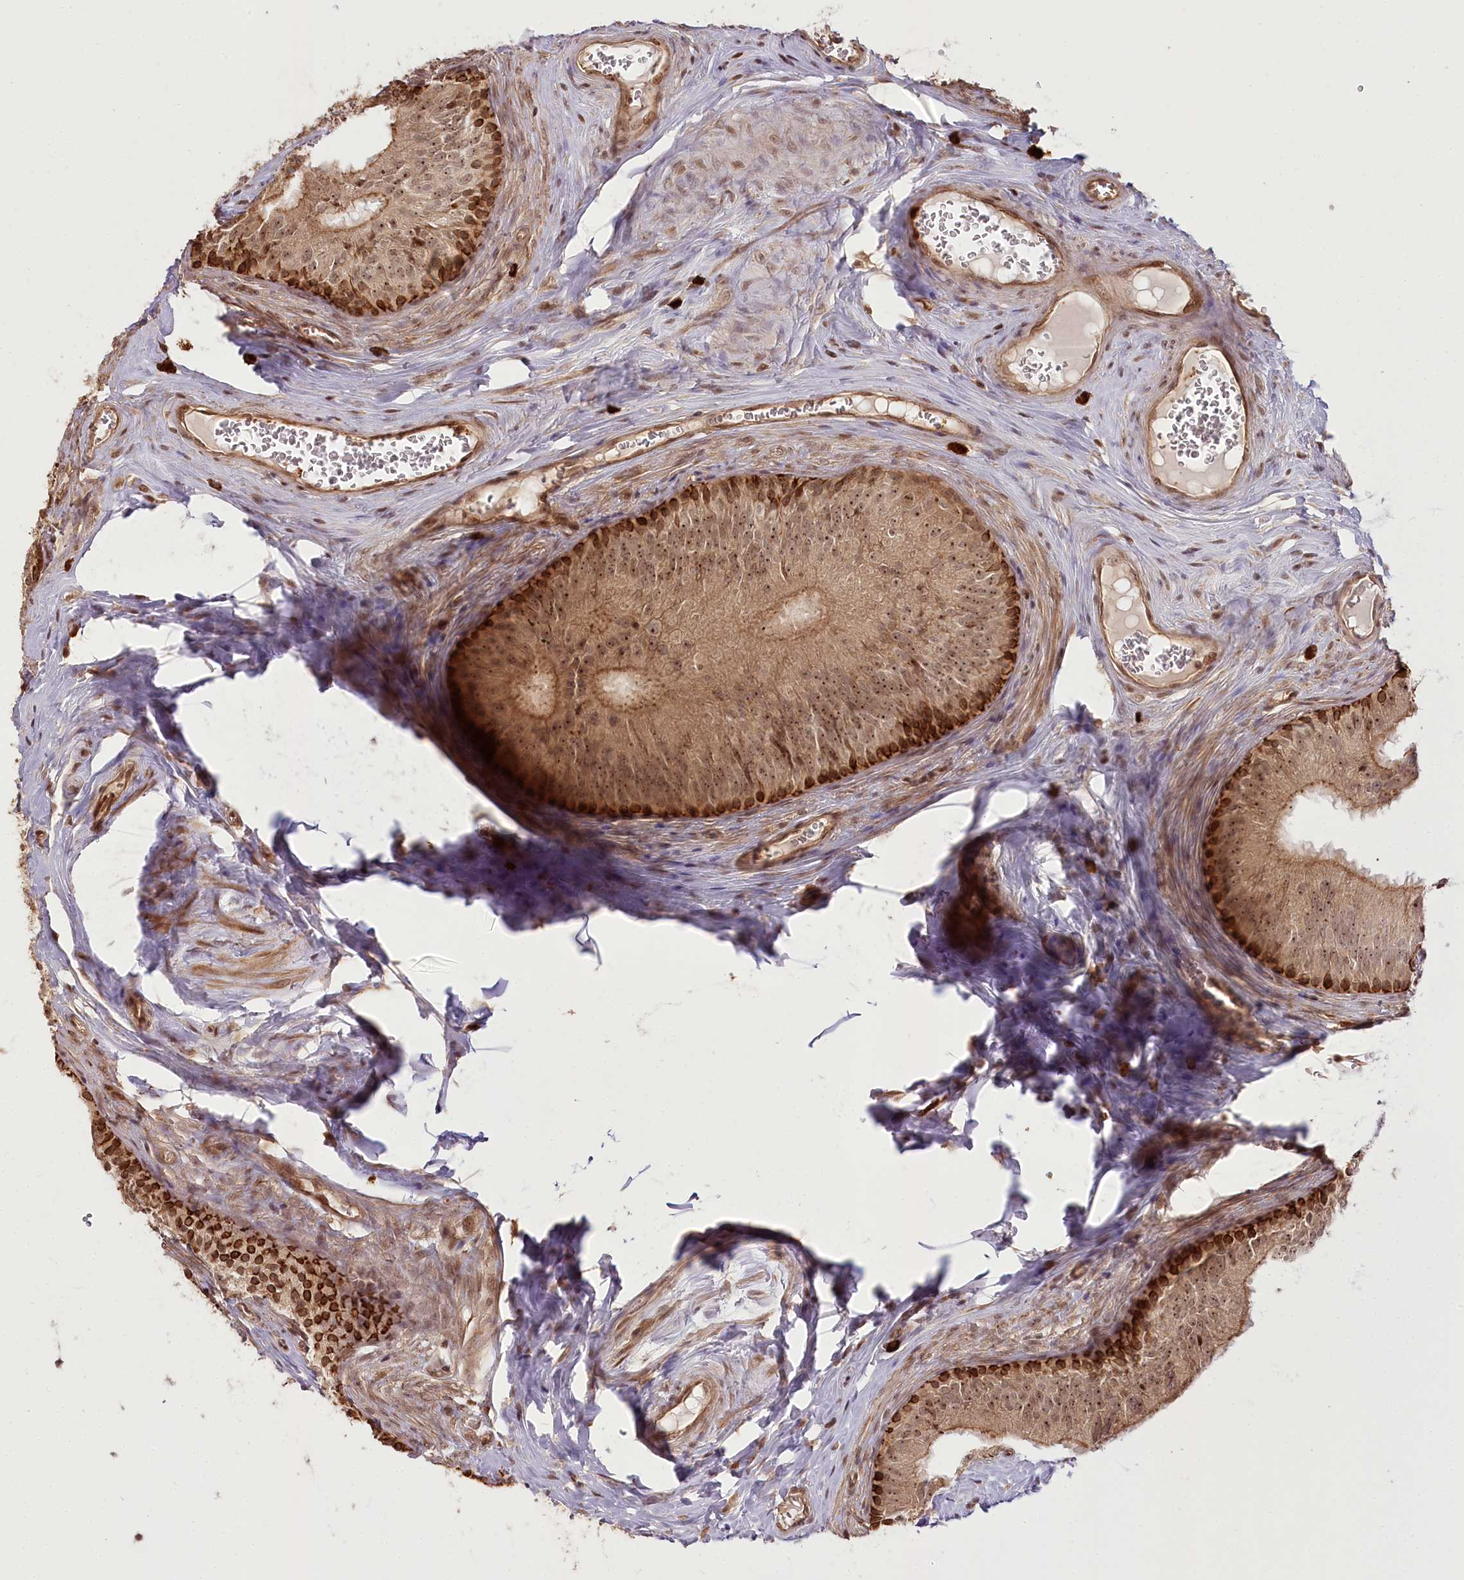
{"staining": {"intensity": "strong", "quantity": "25%-75%", "location": "cytoplasmic/membranous,nuclear"}, "tissue": "epididymis", "cell_type": "Glandular cells", "image_type": "normal", "snomed": [{"axis": "morphology", "description": "Normal tissue, NOS"}, {"axis": "topography", "description": "Epididymis"}], "caption": "A histopathology image showing strong cytoplasmic/membranous,nuclear expression in about 25%-75% of glandular cells in benign epididymis, as visualized by brown immunohistochemical staining.", "gene": "R3HDM2", "patient": {"sex": "male", "age": 46}}